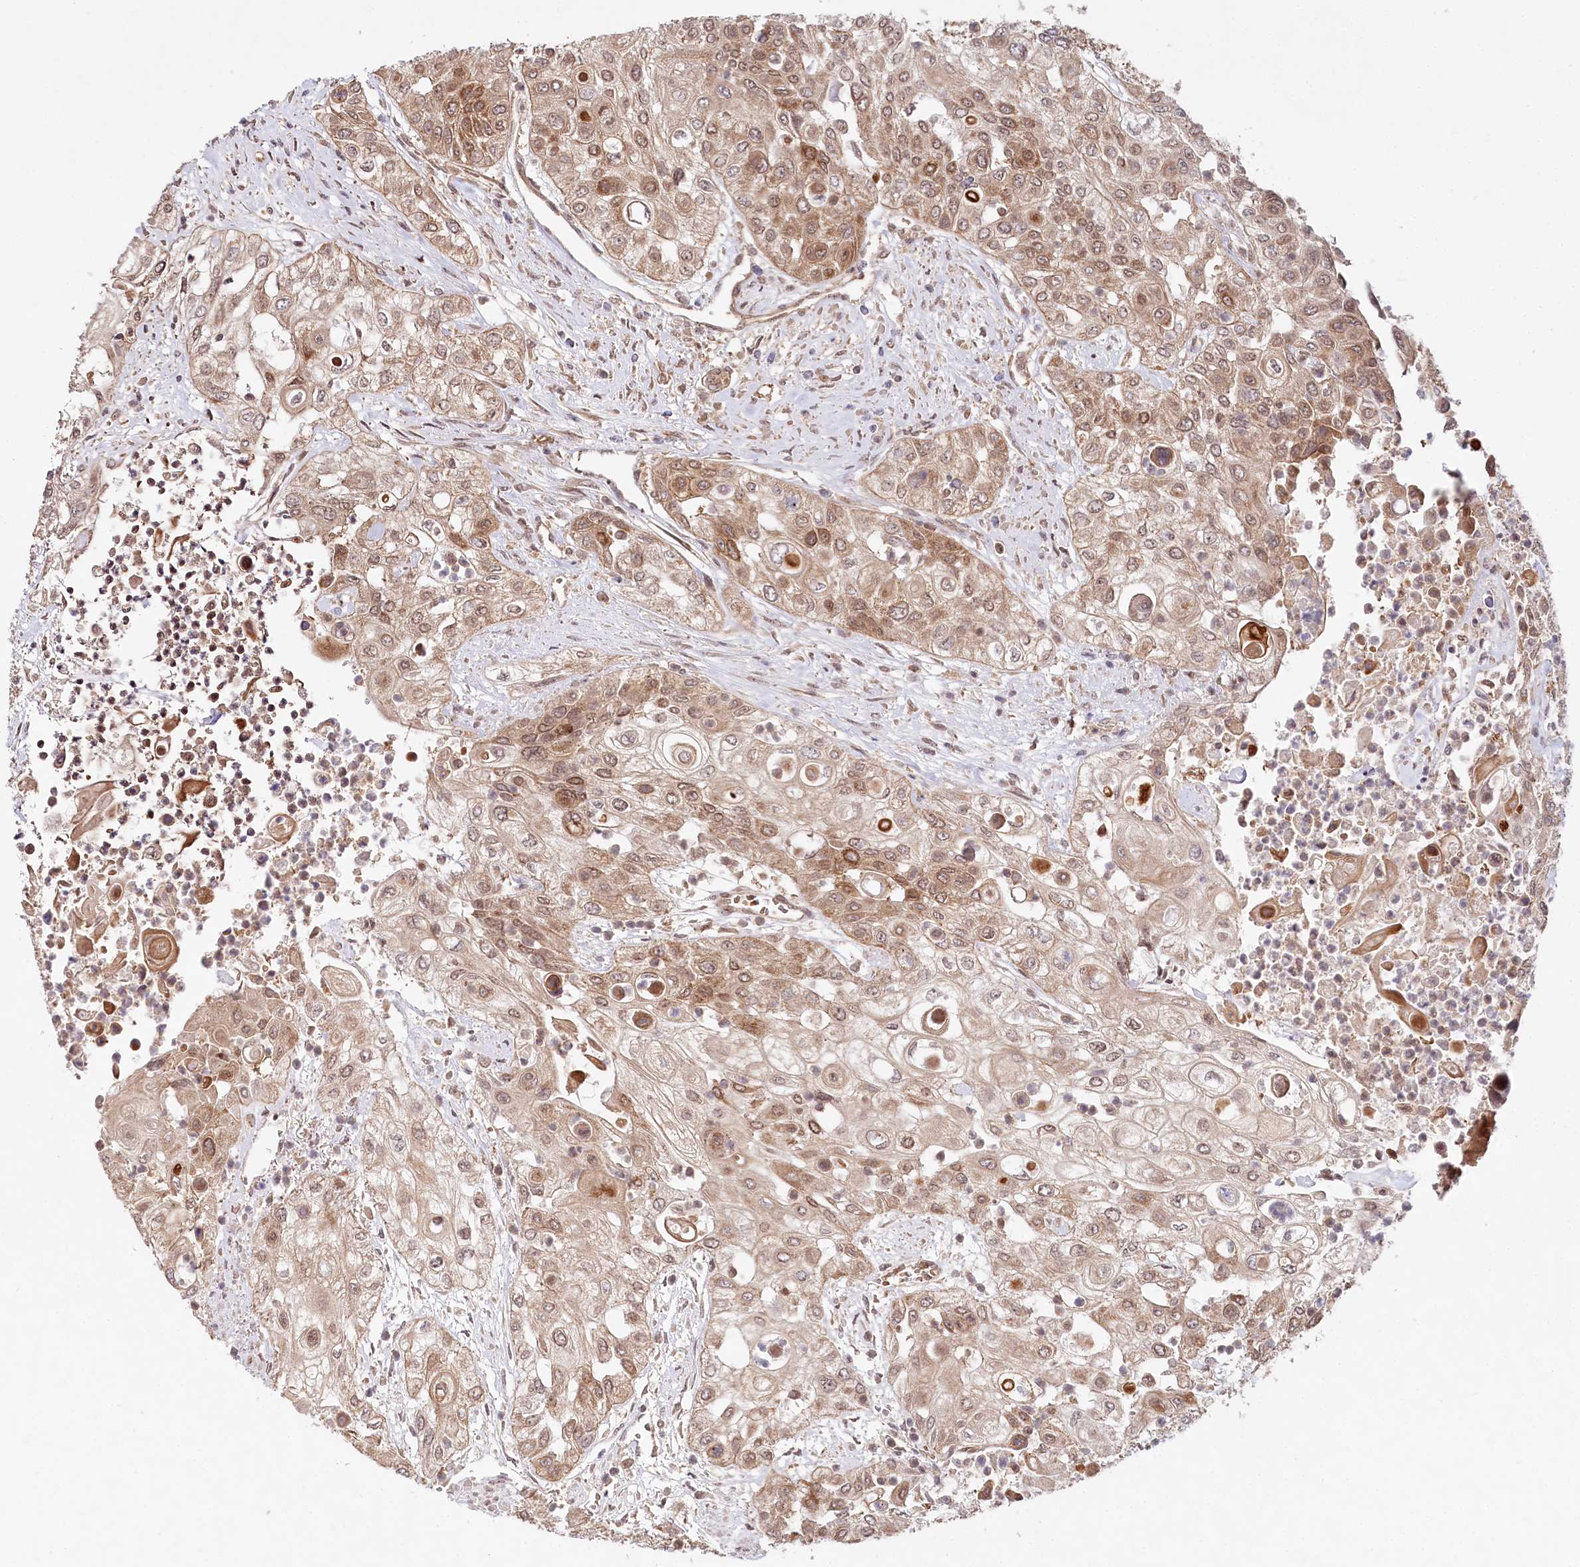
{"staining": {"intensity": "moderate", "quantity": ">75%", "location": "cytoplasmic/membranous,nuclear"}, "tissue": "urothelial cancer", "cell_type": "Tumor cells", "image_type": "cancer", "snomed": [{"axis": "morphology", "description": "Urothelial carcinoma, High grade"}, {"axis": "topography", "description": "Urinary bladder"}], "caption": "Human high-grade urothelial carcinoma stained with a protein marker exhibits moderate staining in tumor cells.", "gene": "CCDC65", "patient": {"sex": "female", "age": 79}}